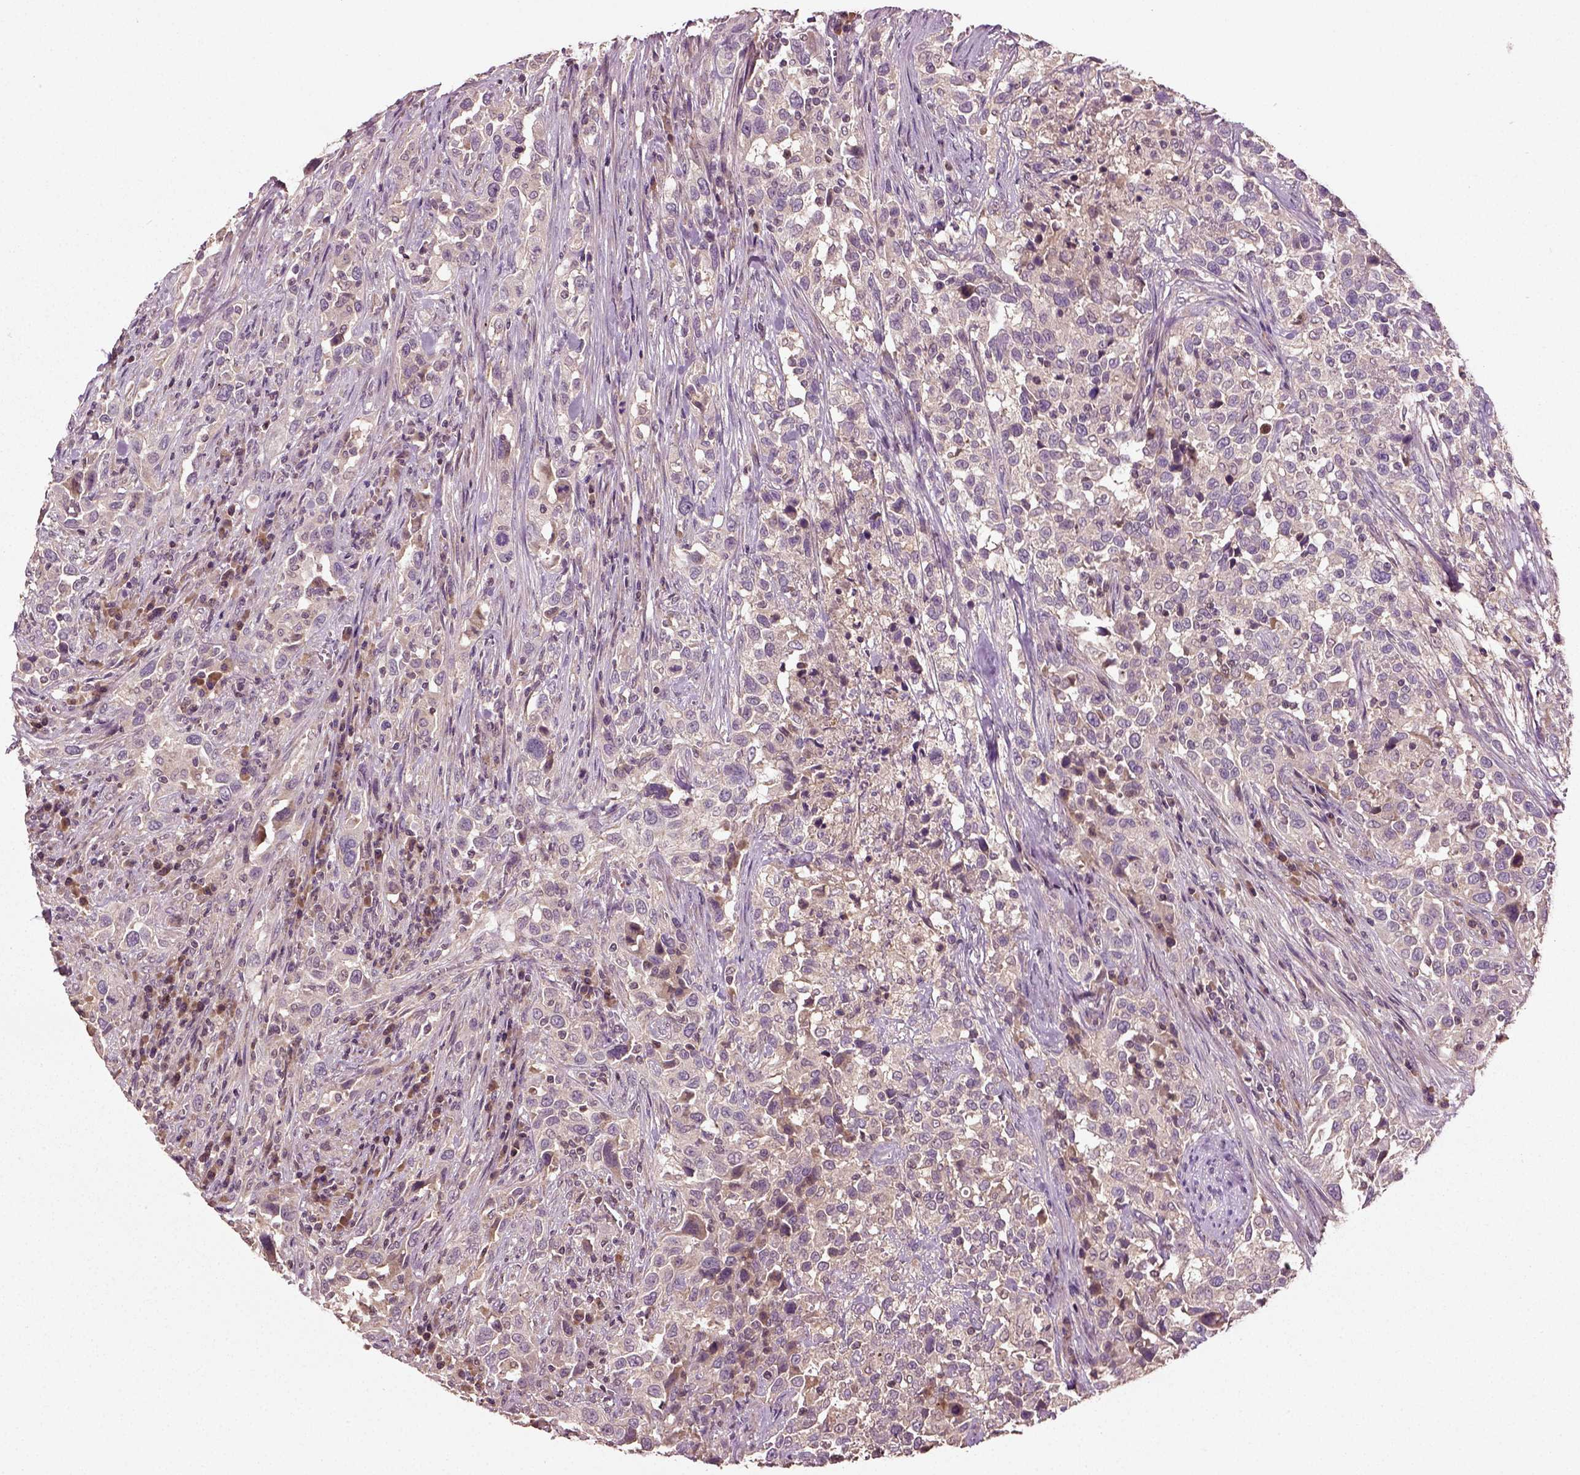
{"staining": {"intensity": "negative", "quantity": "none", "location": "none"}, "tissue": "urothelial cancer", "cell_type": "Tumor cells", "image_type": "cancer", "snomed": [{"axis": "morphology", "description": "Urothelial carcinoma, NOS"}, {"axis": "morphology", "description": "Urothelial carcinoma, High grade"}, {"axis": "topography", "description": "Urinary bladder"}], "caption": "Immunohistochemistry (IHC) image of neoplastic tissue: human urothelial cancer stained with DAB reveals no significant protein staining in tumor cells.", "gene": "ERV3-1", "patient": {"sex": "female", "age": 64}}